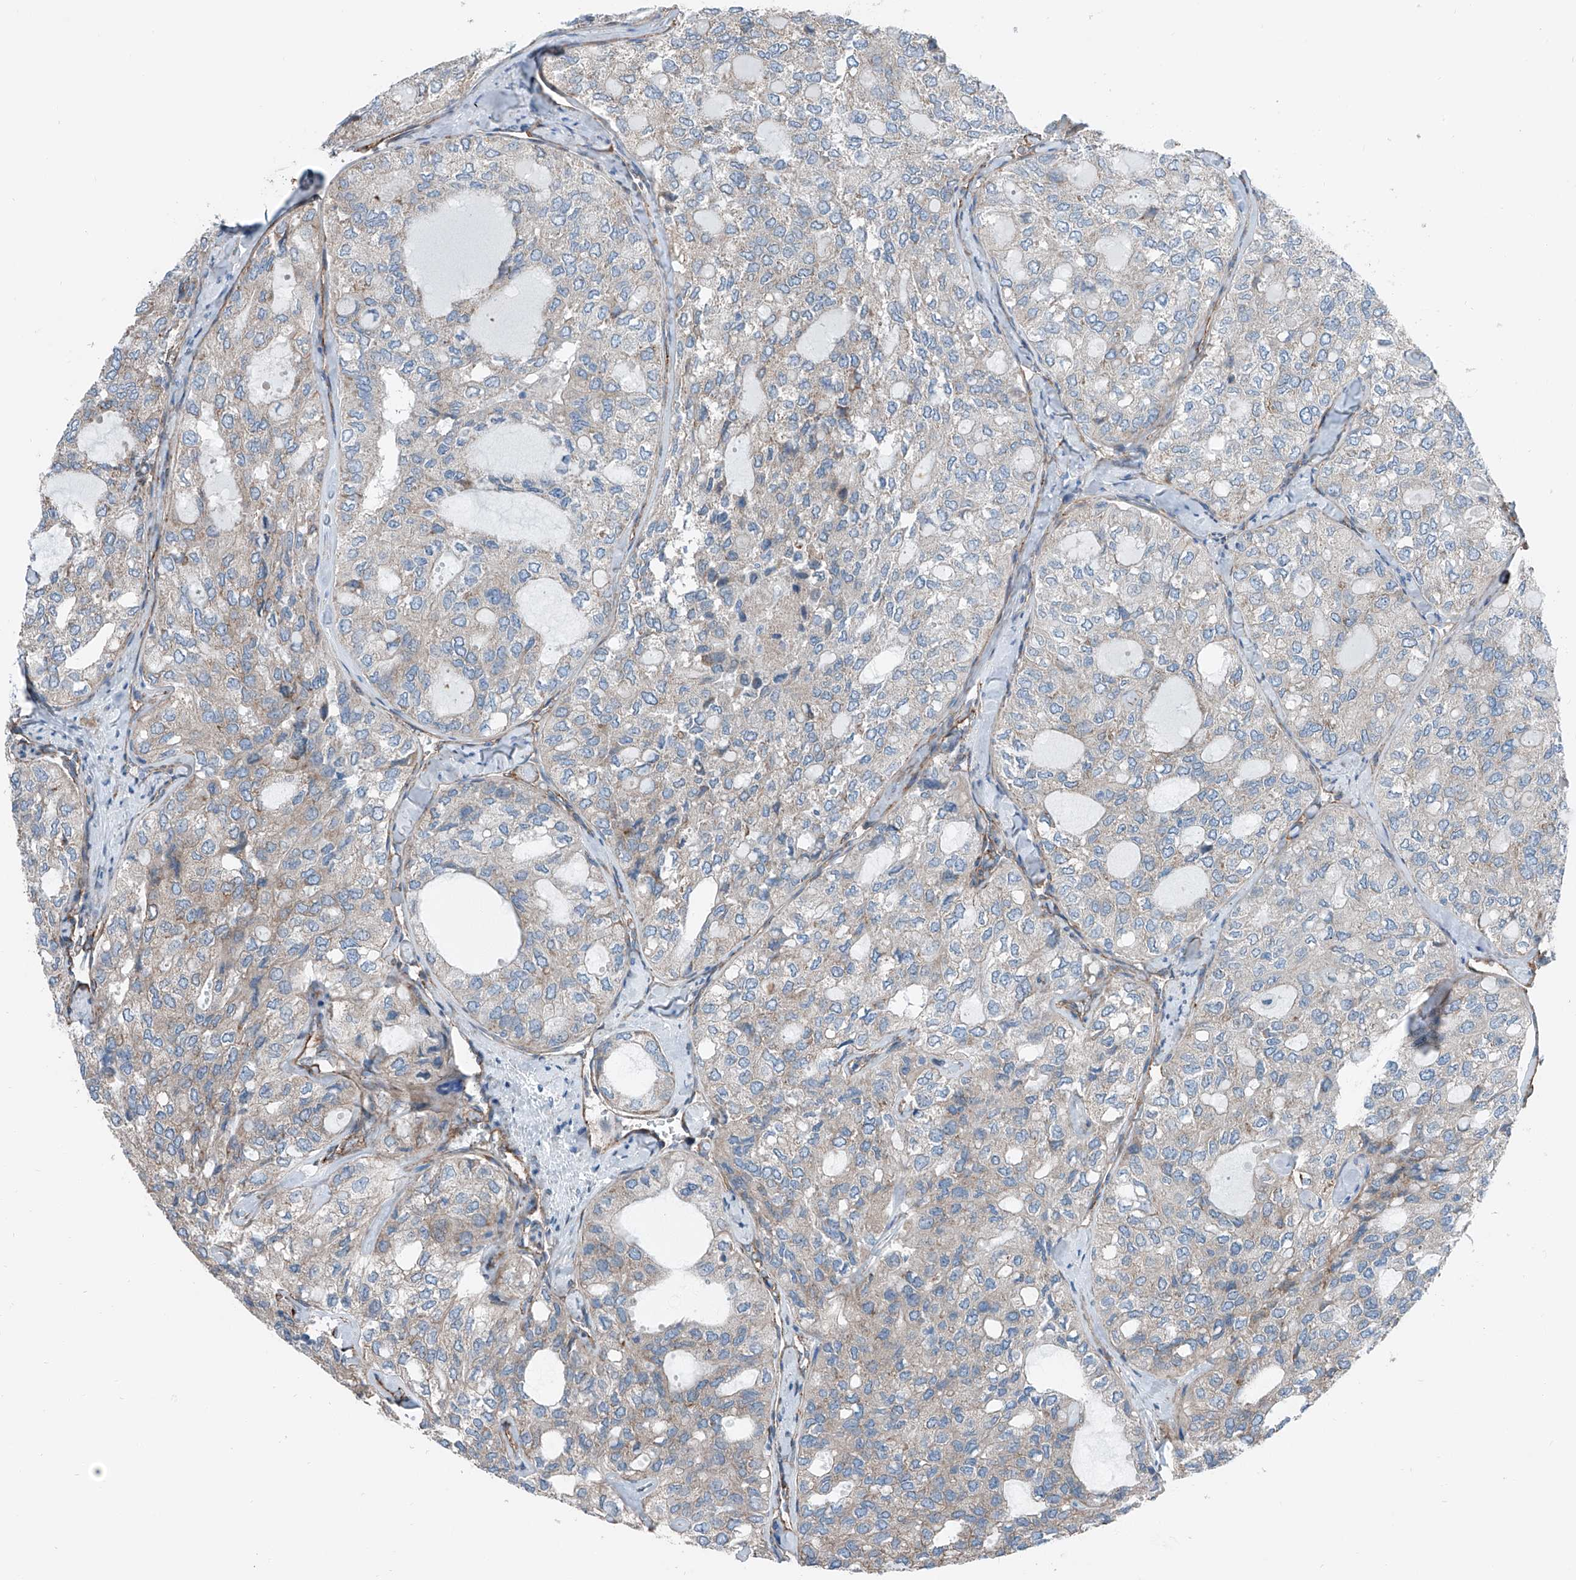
{"staining": {"intensity": "negative", "quantity": "none", "location": "none"}, "tissue": "thyroid cancer", "cell_type": "Tumor cells", "image_type": "cancer", "snomed": [{"axis": "morphology", "description": "Follicular adenoma carcinoma, NOS"}, {"axis": "topography", "description": "Thyroid gland"}], "caption": "Tumor cells are negative for protein expression in human thyroid follicular adenoma carcinoma. (DAB (3,3'-diaminobenzidine) immunohistochemistry (IHC) visualized using brightfield microscopy, high magnification).", "gene": "THEMIS2", "patient": {"sex": "male", "age": 75}}